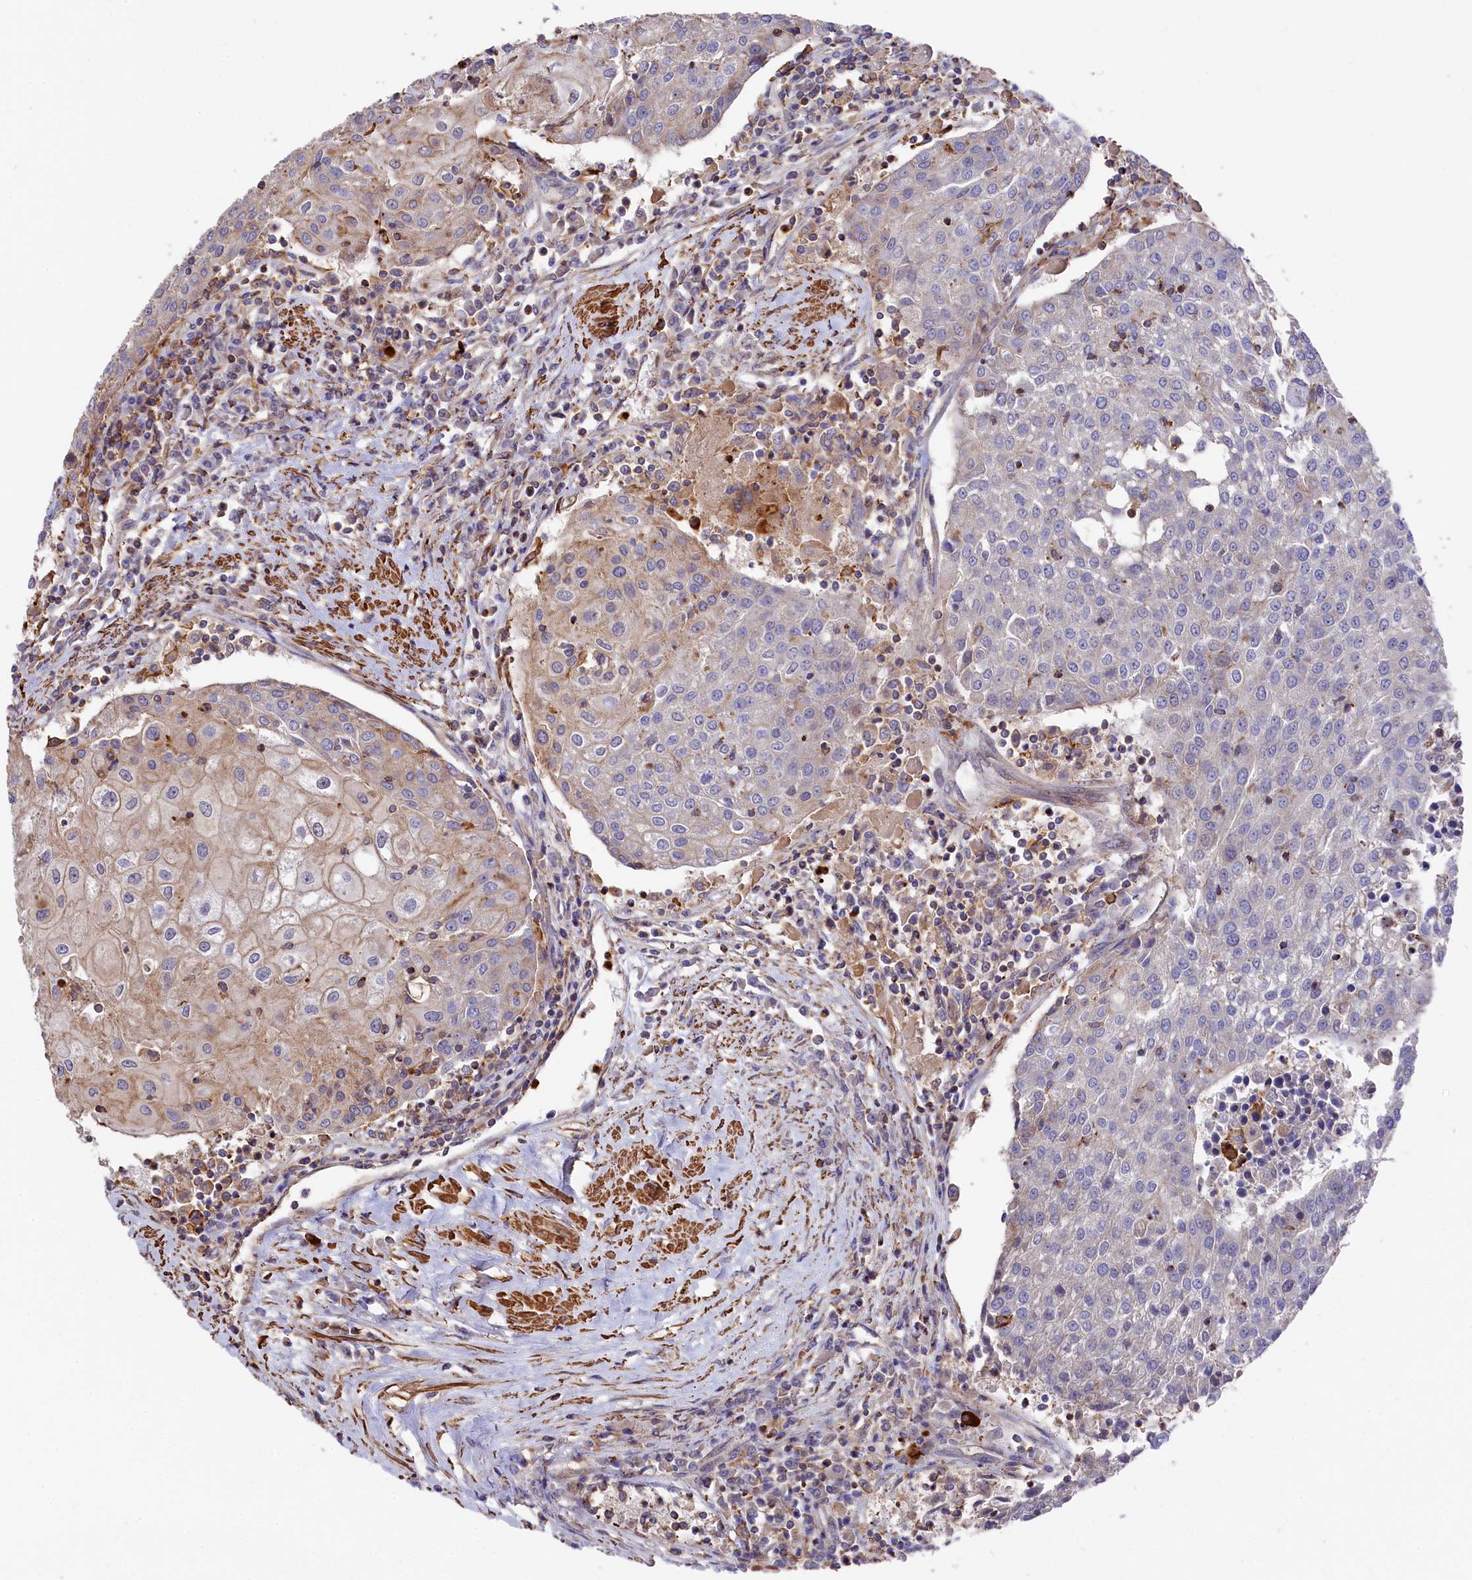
{"staining": {"intensity": "weak", "quantity": "<25%", "location": "cytoplasmic/membranous"}, "tissue": "urothelial cancer", "cell_type": "Tumor cells", "image_type": "cancer", "snomed": [{"axis": "morphology", "description": "Urothelial carcinoma, High grade"}, {"axis": "topography", "description": "Urinary bladder"}], "caption": "There is no significant positivity in tumor cells of urothelial cancer. Nuclei are stained in blue.", "gene": "RAPSN", "patient": {"sex": "female", "age": 85}}